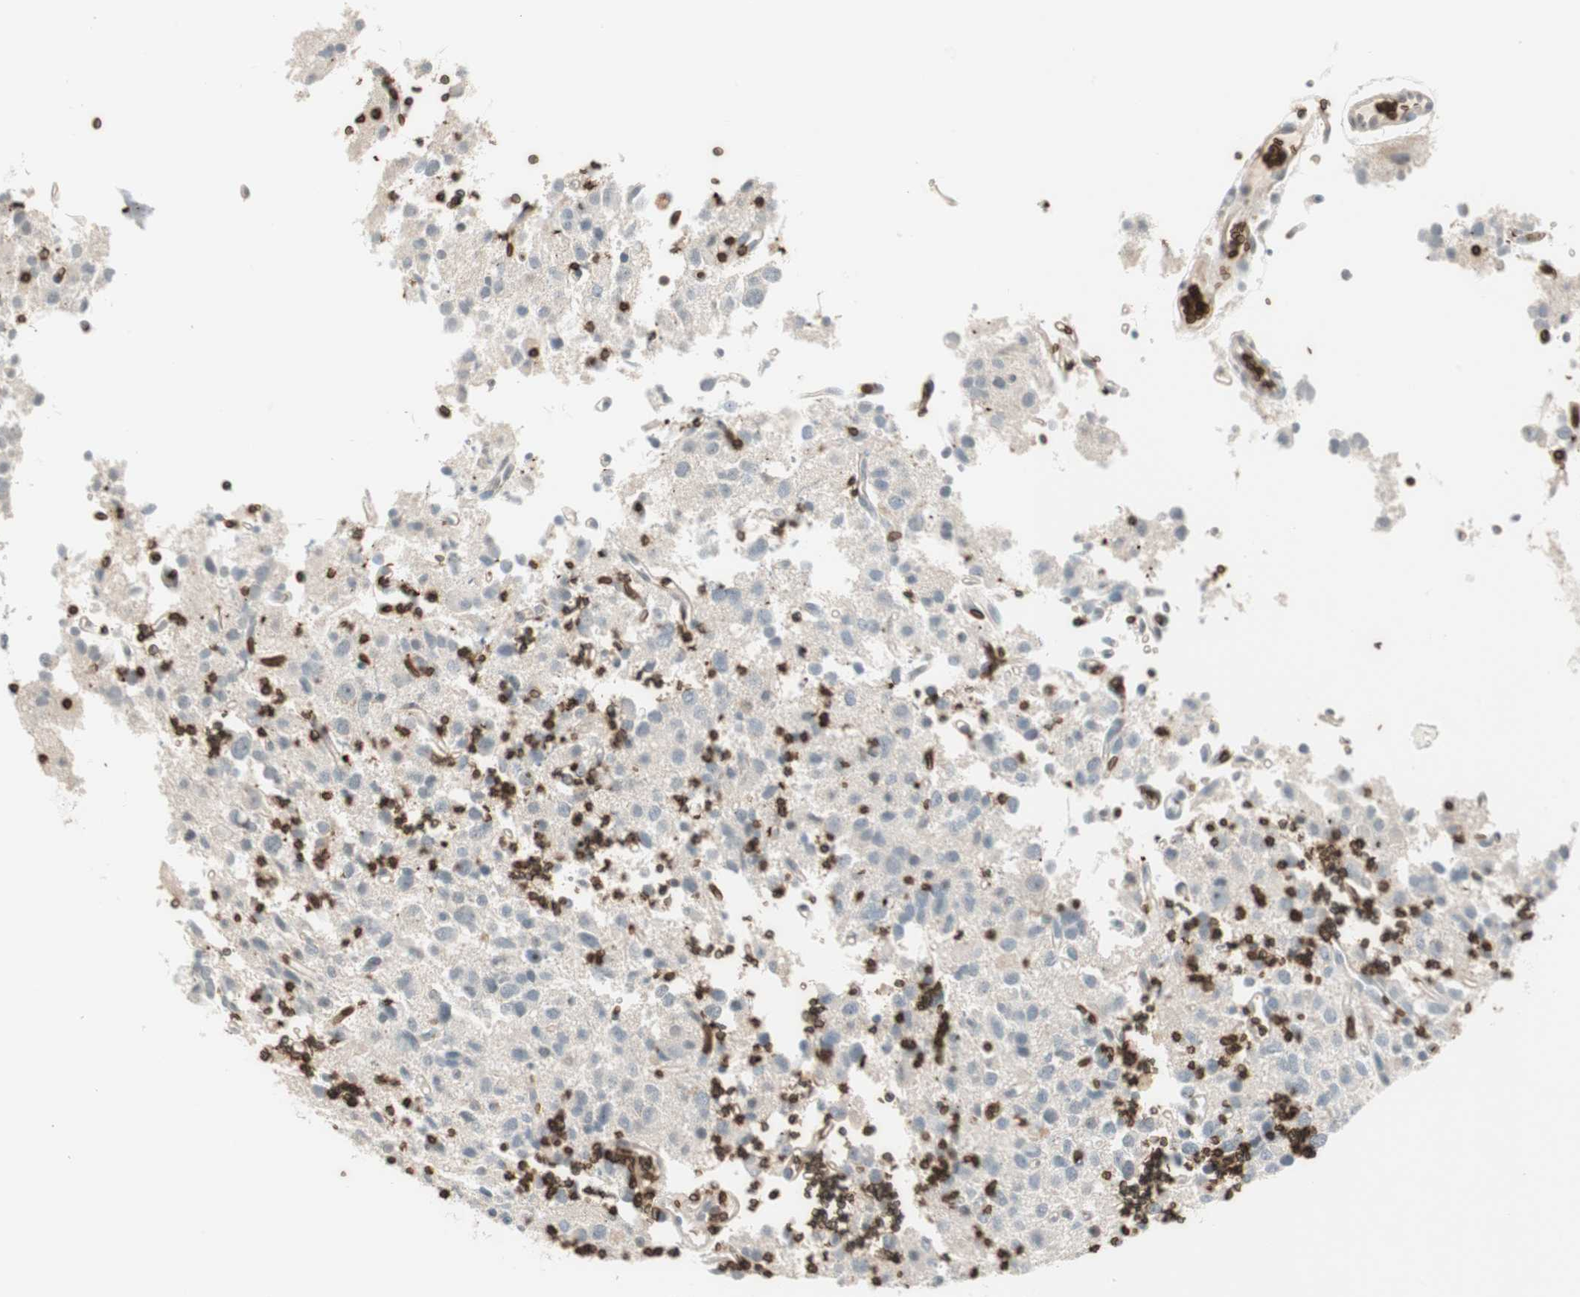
{"staining": {"intensity": "negative", "quantity": "none", "location": "none"}, "tissue": "glioma", "cell_type": "Tumor cells", "image_type": "cancer", "snomed": [{"axis": "morphology", "description": "Glioma, malignant, High grade"}, {"axis": "topography", "description": "Brain"}], "caption": "Tumor cells show no significant protein positivity in malignant high-grade glioma.", "gene": "MAP4K1", "patient": {"sex": "male", "age": 47}}